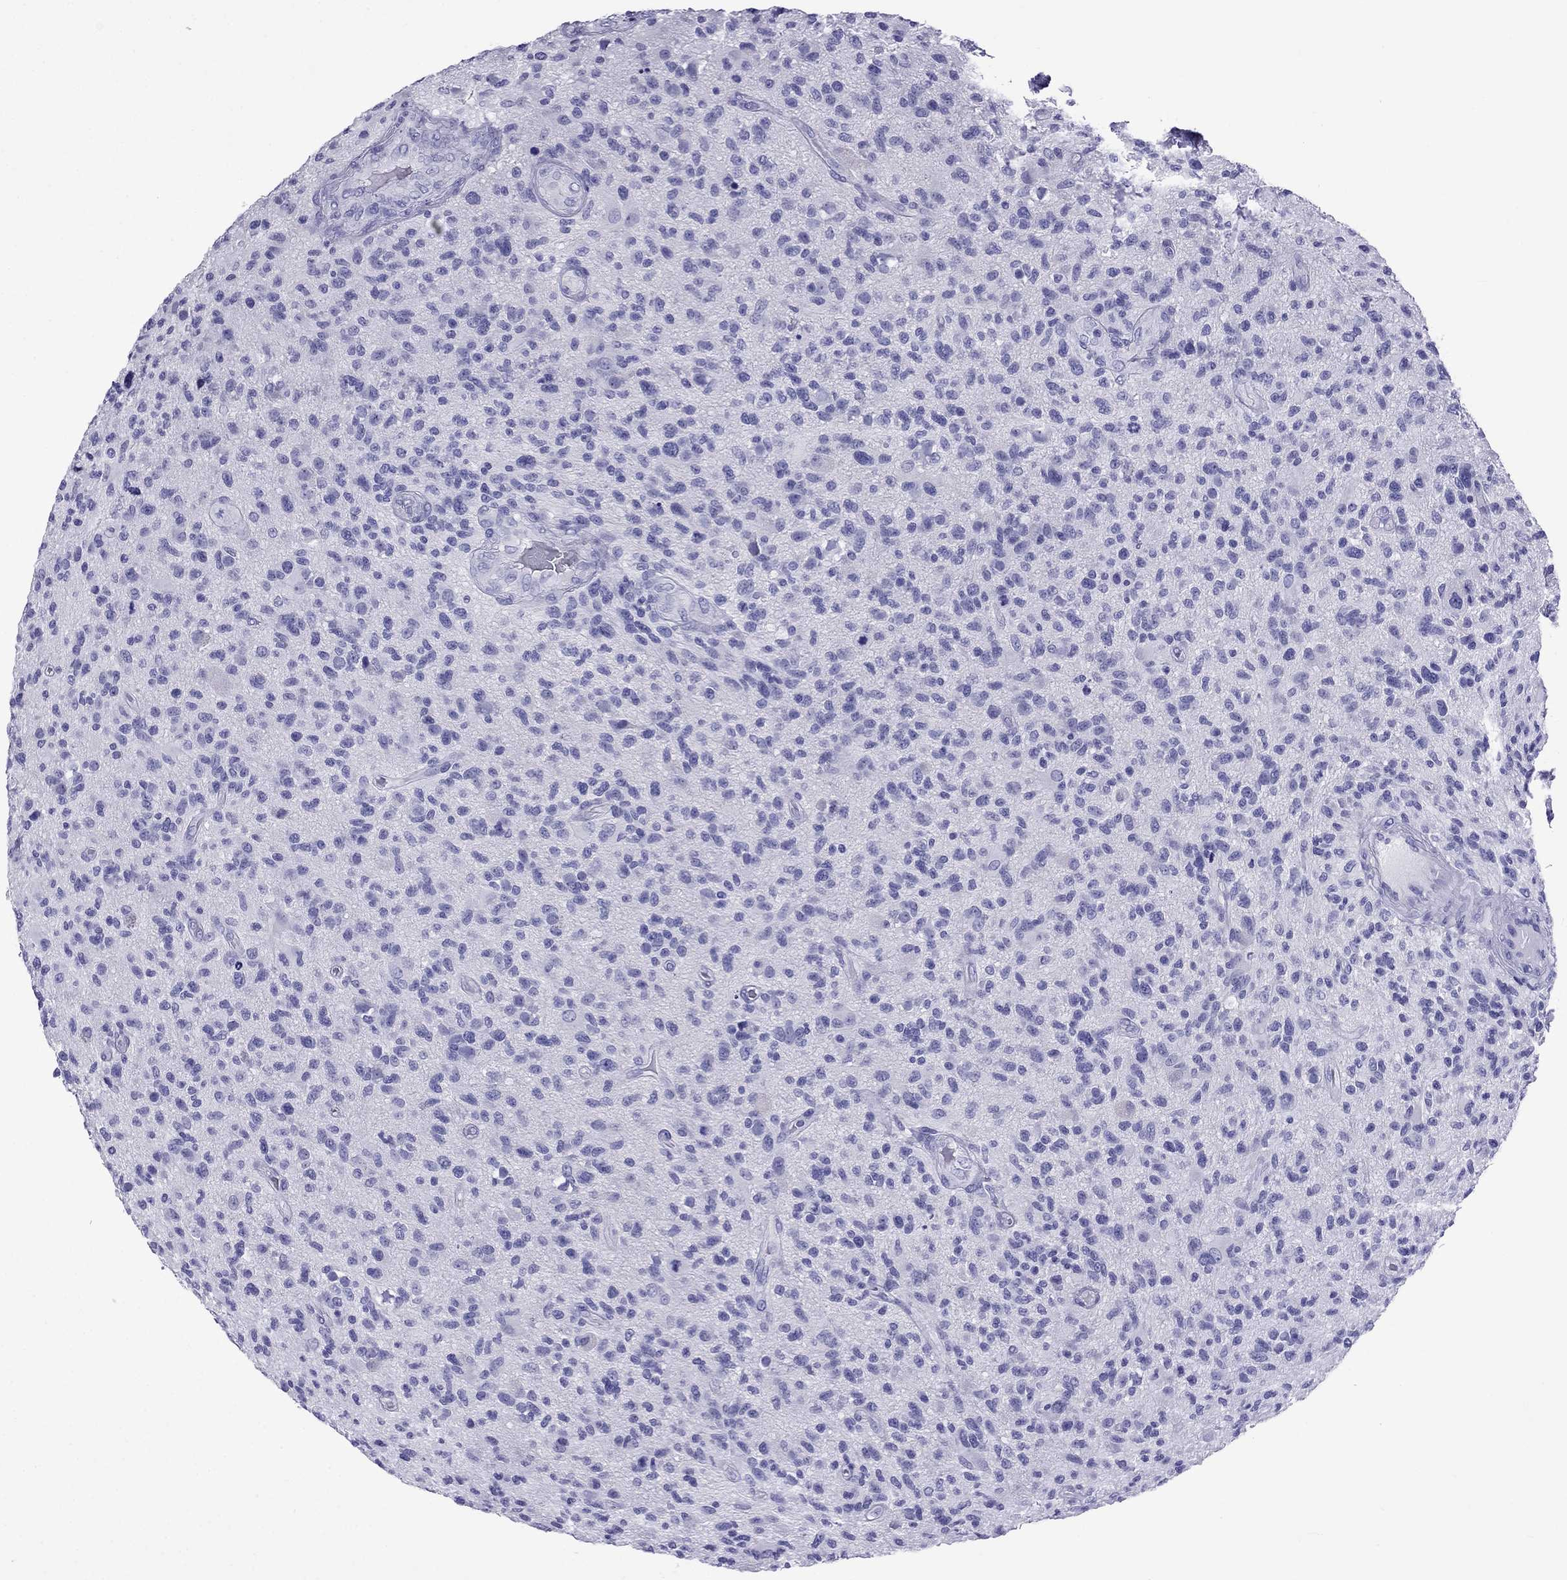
{"staining": {"intensity": "negative", "quantity": "none", "location": "none"}, "tissue": "glioma", "cell_type": "Tumor cells", "image_type": "cancer", "snomed": [{"axis": "morphology", "description": "Glioma, malignant, High grade"}, {"axis": "topography", "description": "Brain"}], "caption": "This is an IHC photomicrograph of glioma. There is no expression in tumor cells.", "gene": "ARR3", "patient": {"sex": "male", "age": 47}}